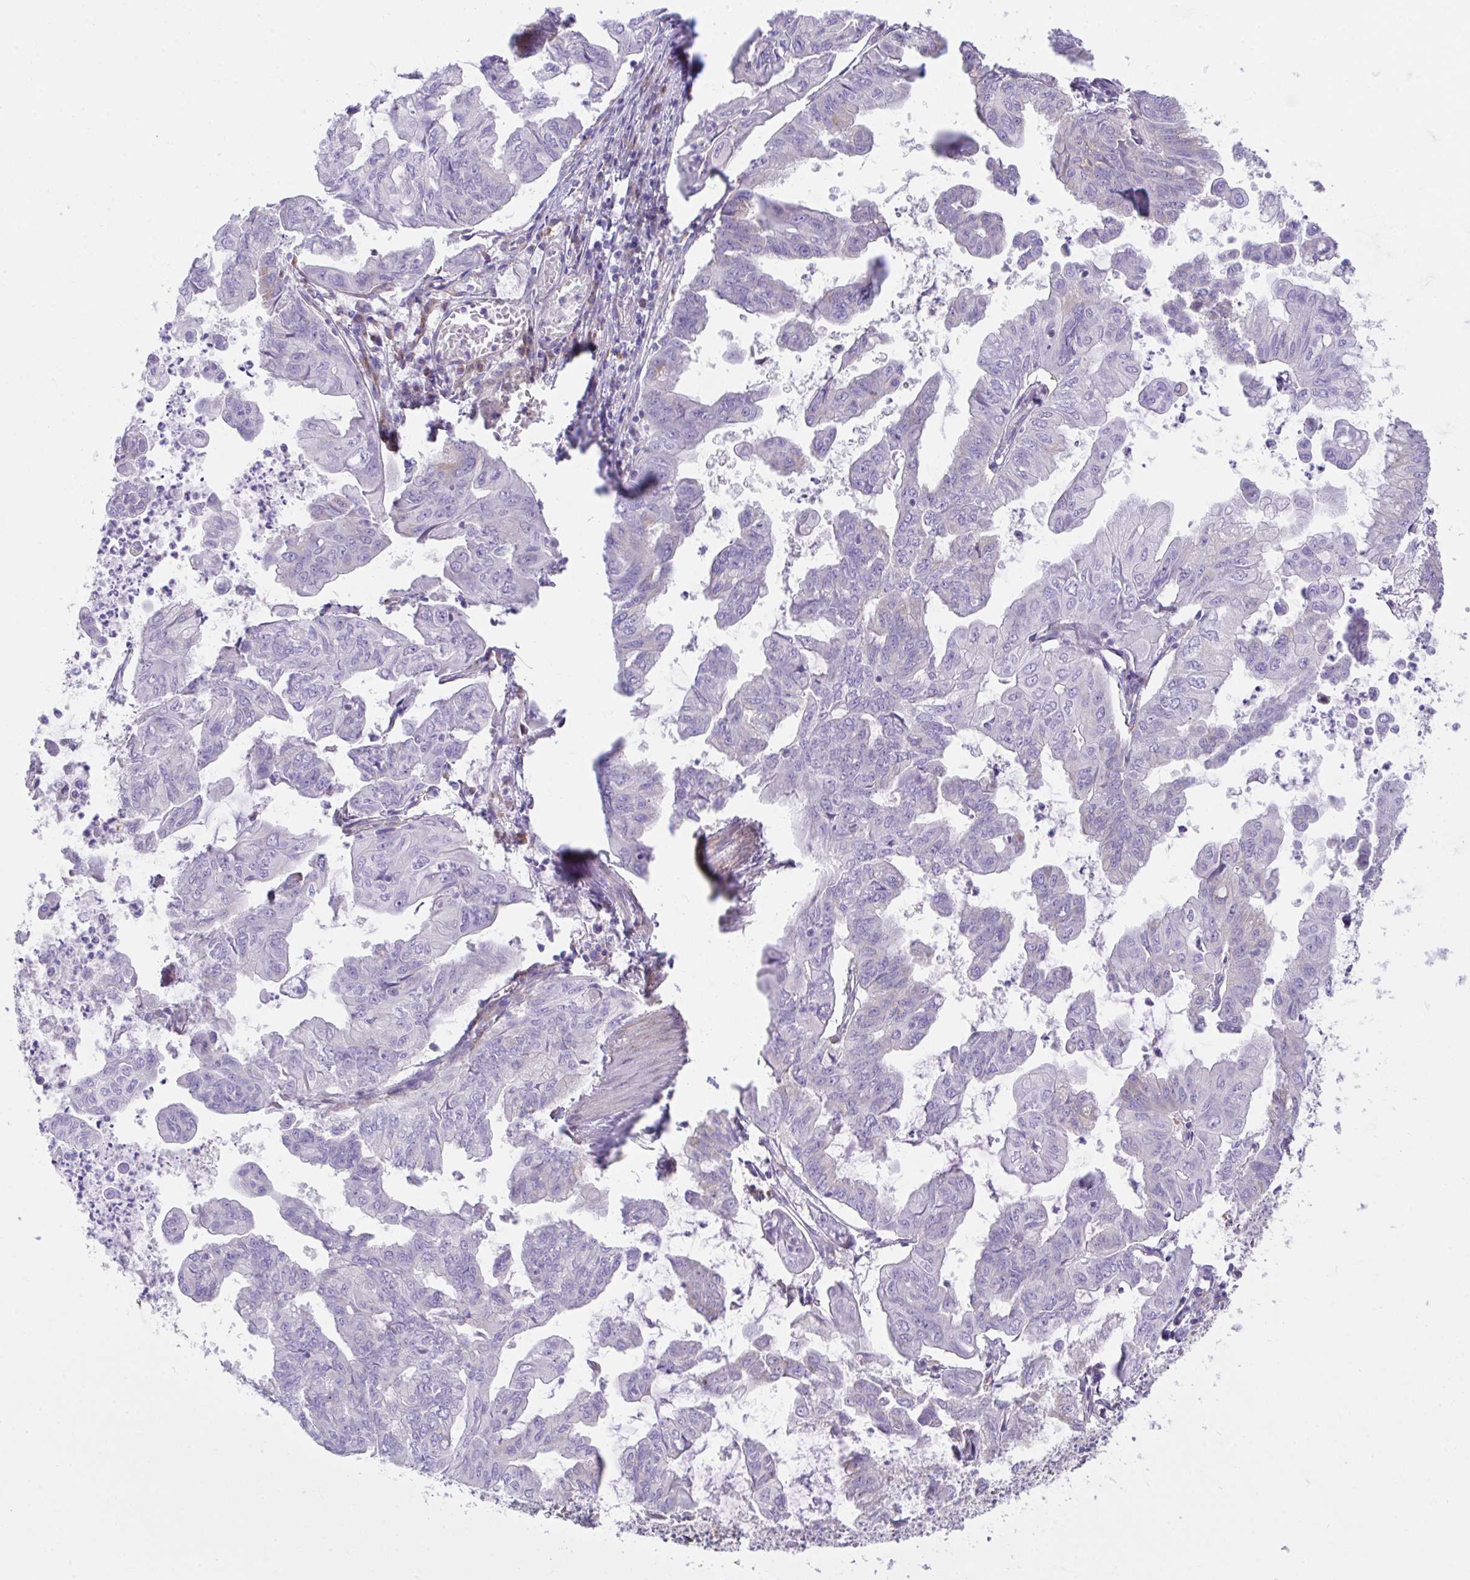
{"staining": {"intensity": "negative", "quantity": "none", "location": "none"}, "tissue": "stomach cancer", "cell_type": "Tumor cells", "image_type": "cancer", "snomed": [{"axis": "morphology", "description": "Adenocarcinoma, NOS"}, {"axis": "topography", "description": "Stomach, upper"}], "caption": "This is an immunohistochemistry histopathology image of adenocarcinoma (stomach). There is no positivity in tumor cells.", "gene": "MIA3", "patient": {"sex": "male", "age": 80}}